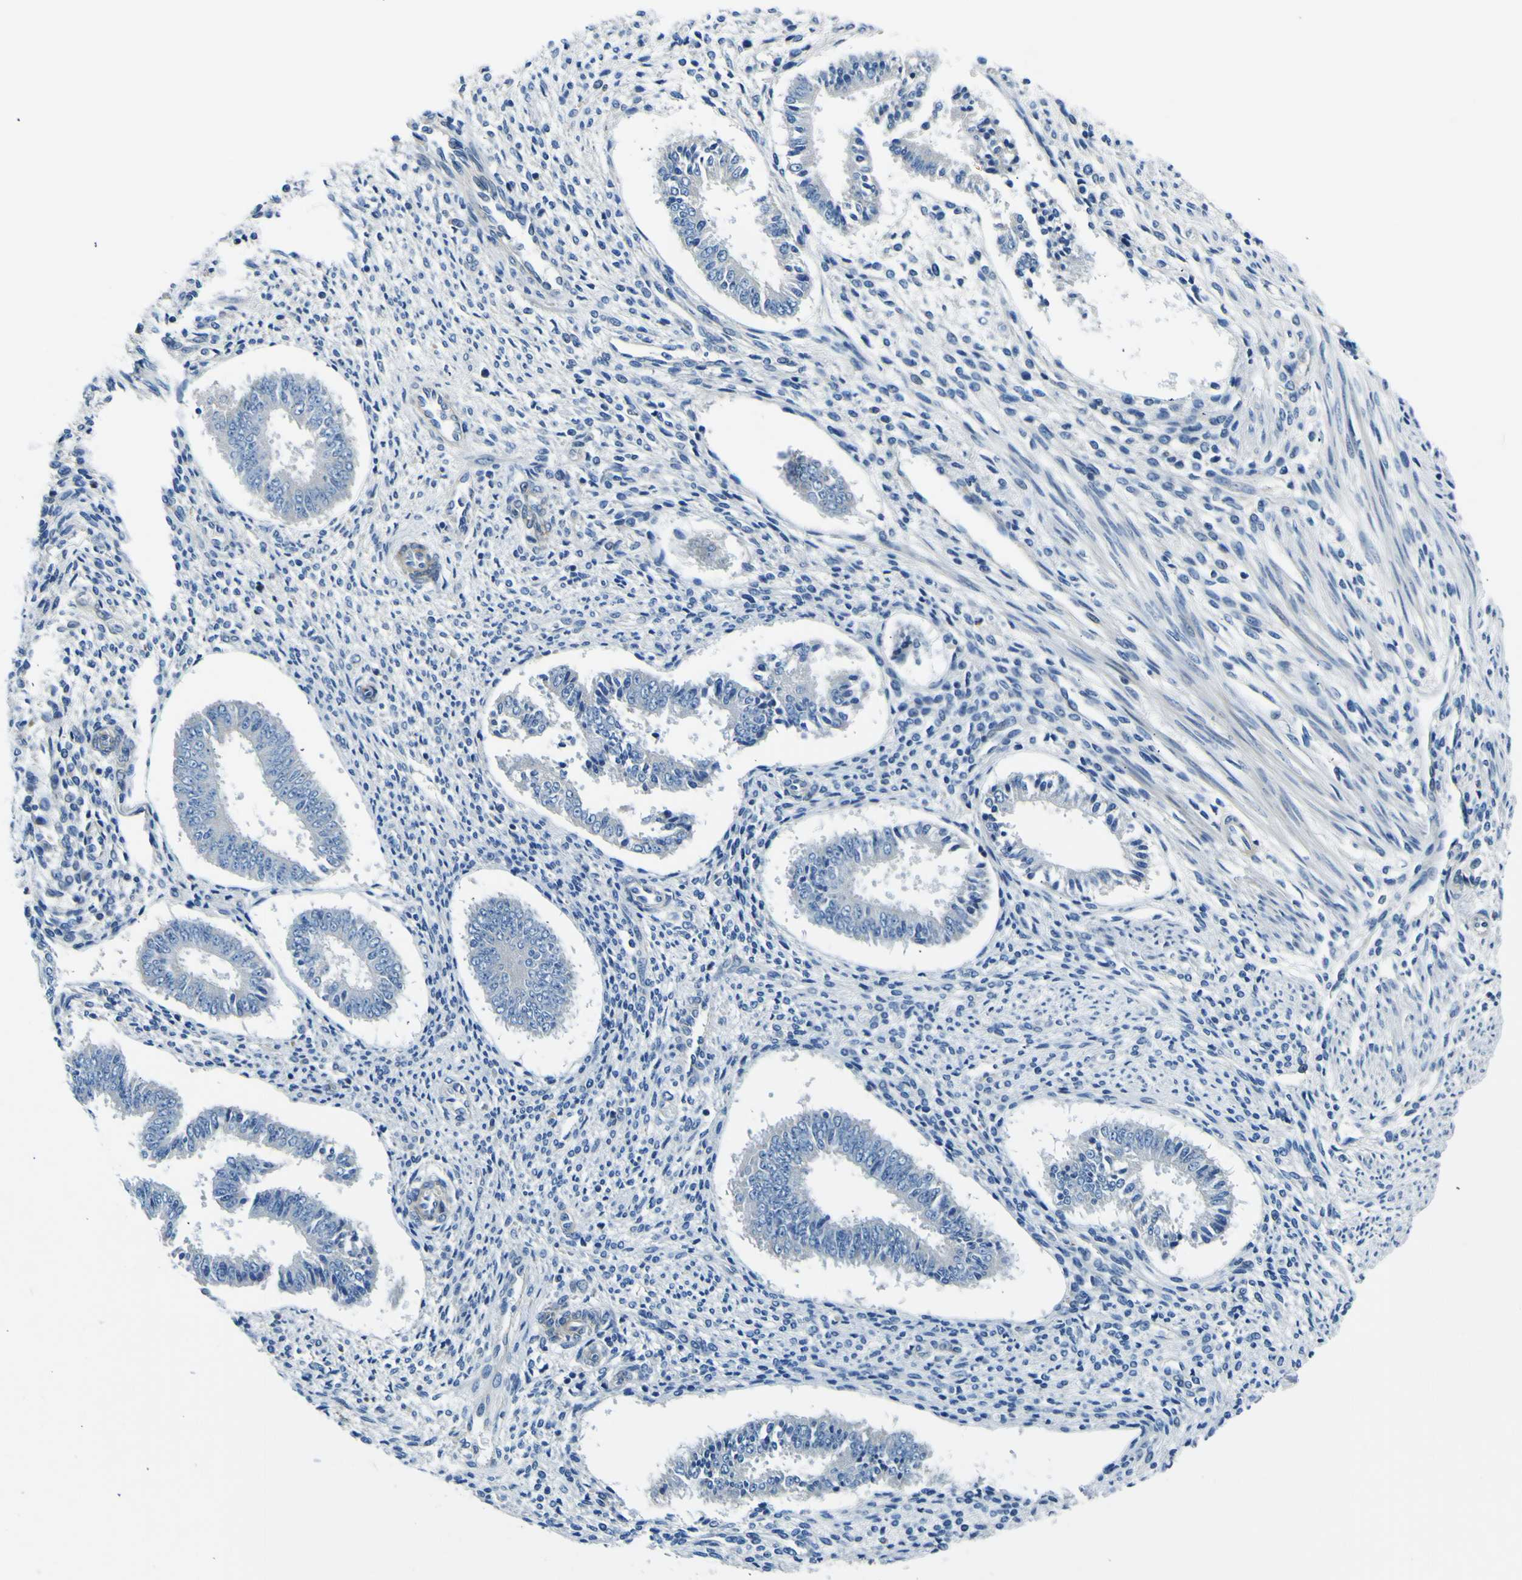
{"staining": {"intensity": "negative", "quantity": "none", "location": "none"}, "tissue": "endometrium", "cell_type": "Cells in endometrial stroma", "image_type": "normal", "snomed": [{"axis": "morphology", "description": "Normal tissue, NOS"}, {"axis": "topography", "description": "Endometrium"}], "caption": "Image shows no protein staining in cells in endometrial stroma of normal endometrium.", "gene": "ADGRA2", "patient": {"sex": "female", "age": 35}}